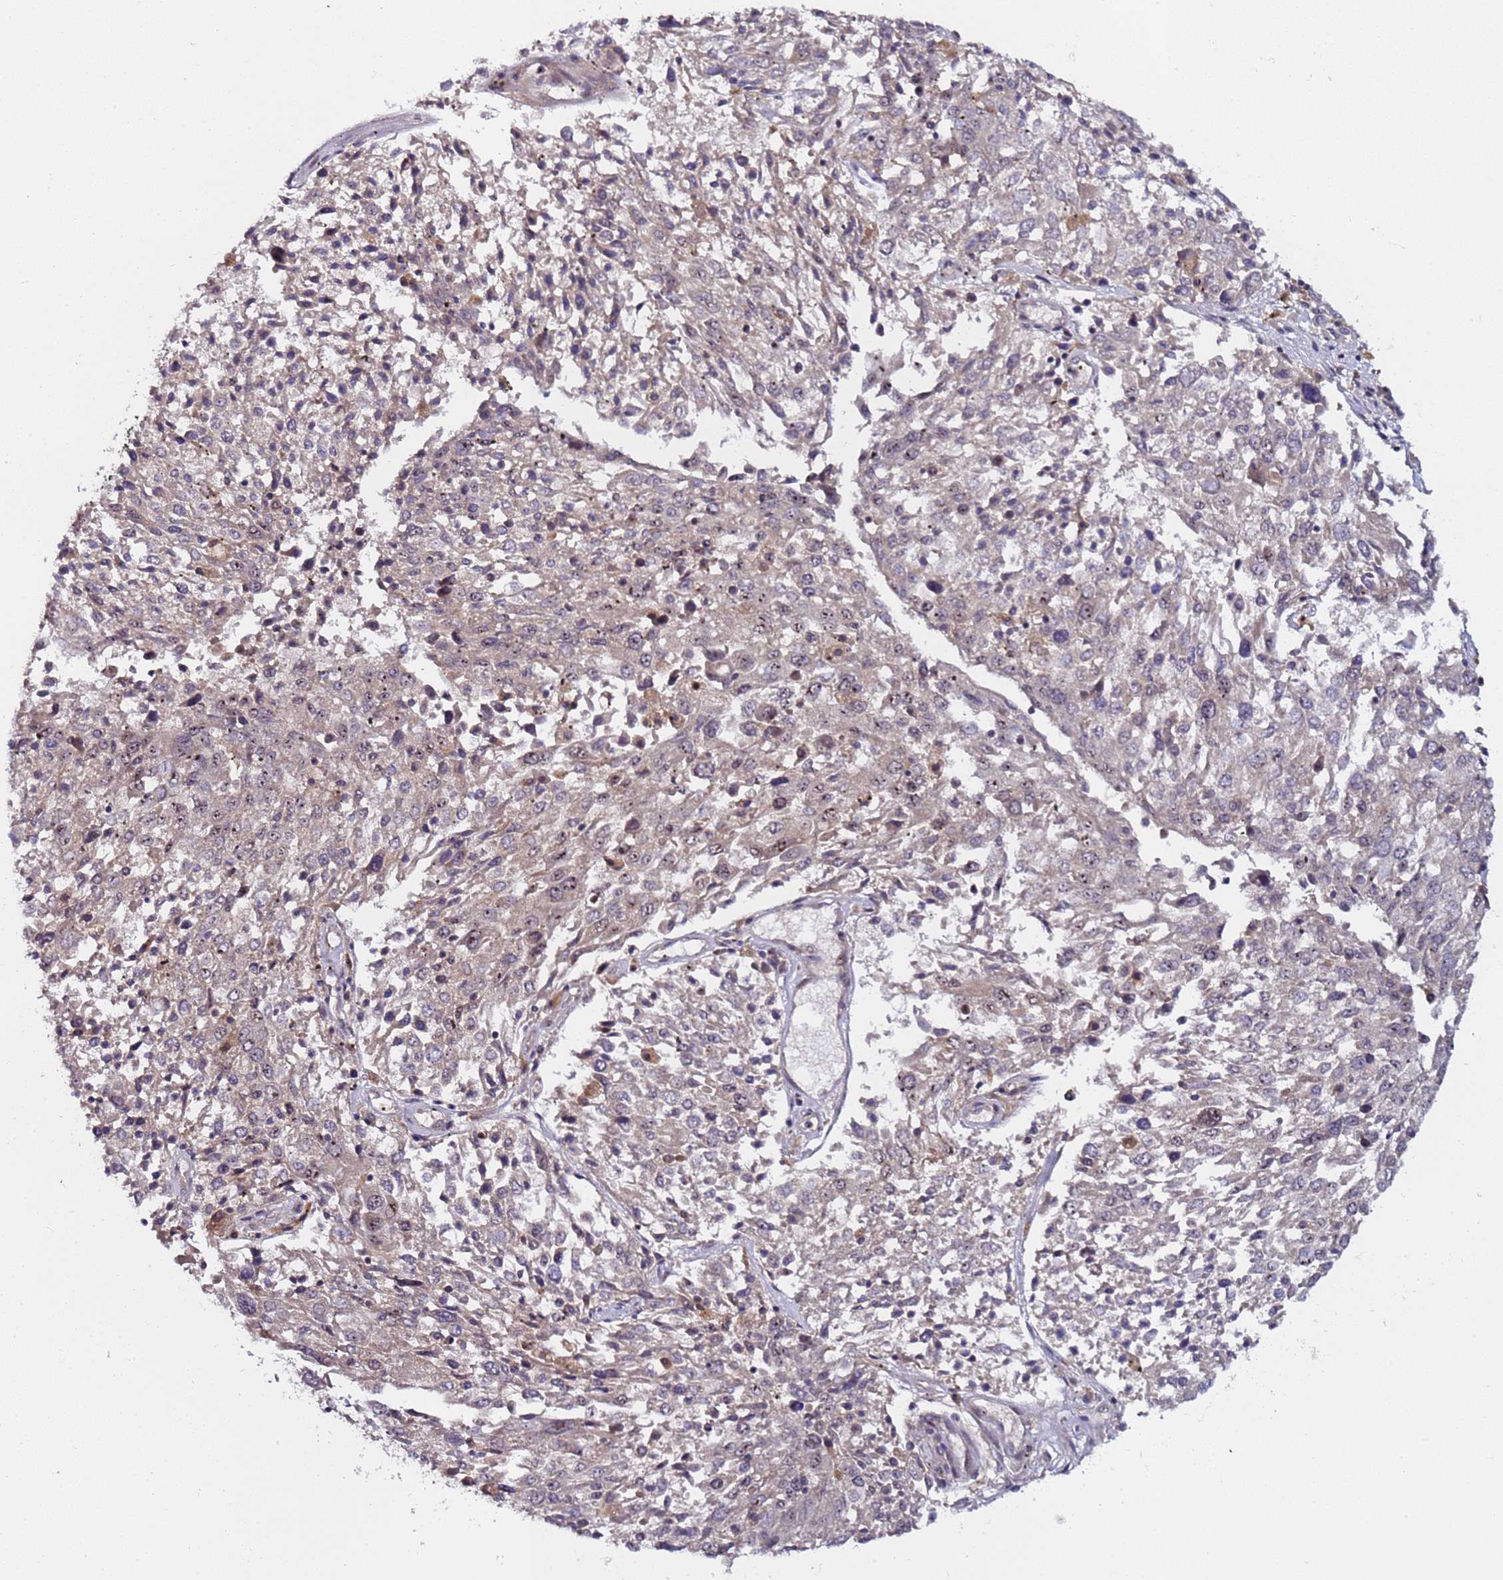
{"staining": {"intensity": "moderate", "quantity": "25%-75%", "location": "nuclear"}, "tissue": "lung cancer", "cell_type": "Tumor cells", "image_type": "cancer", "snomed": [{"axis": "morphology", "description": "Squamous cell carcinoma, NOS"}, {"axis": "topography", "description": "Lung"}], "caption": "A brown stain shows moderate nuclear staining of a protein in human squamous cell carcinoma (lung) tumor cells. The protein is shown in brown color, while the nuclei are stained blue.", "gene": "KRI1", "patient": {"sex": "male", "age": 65}}